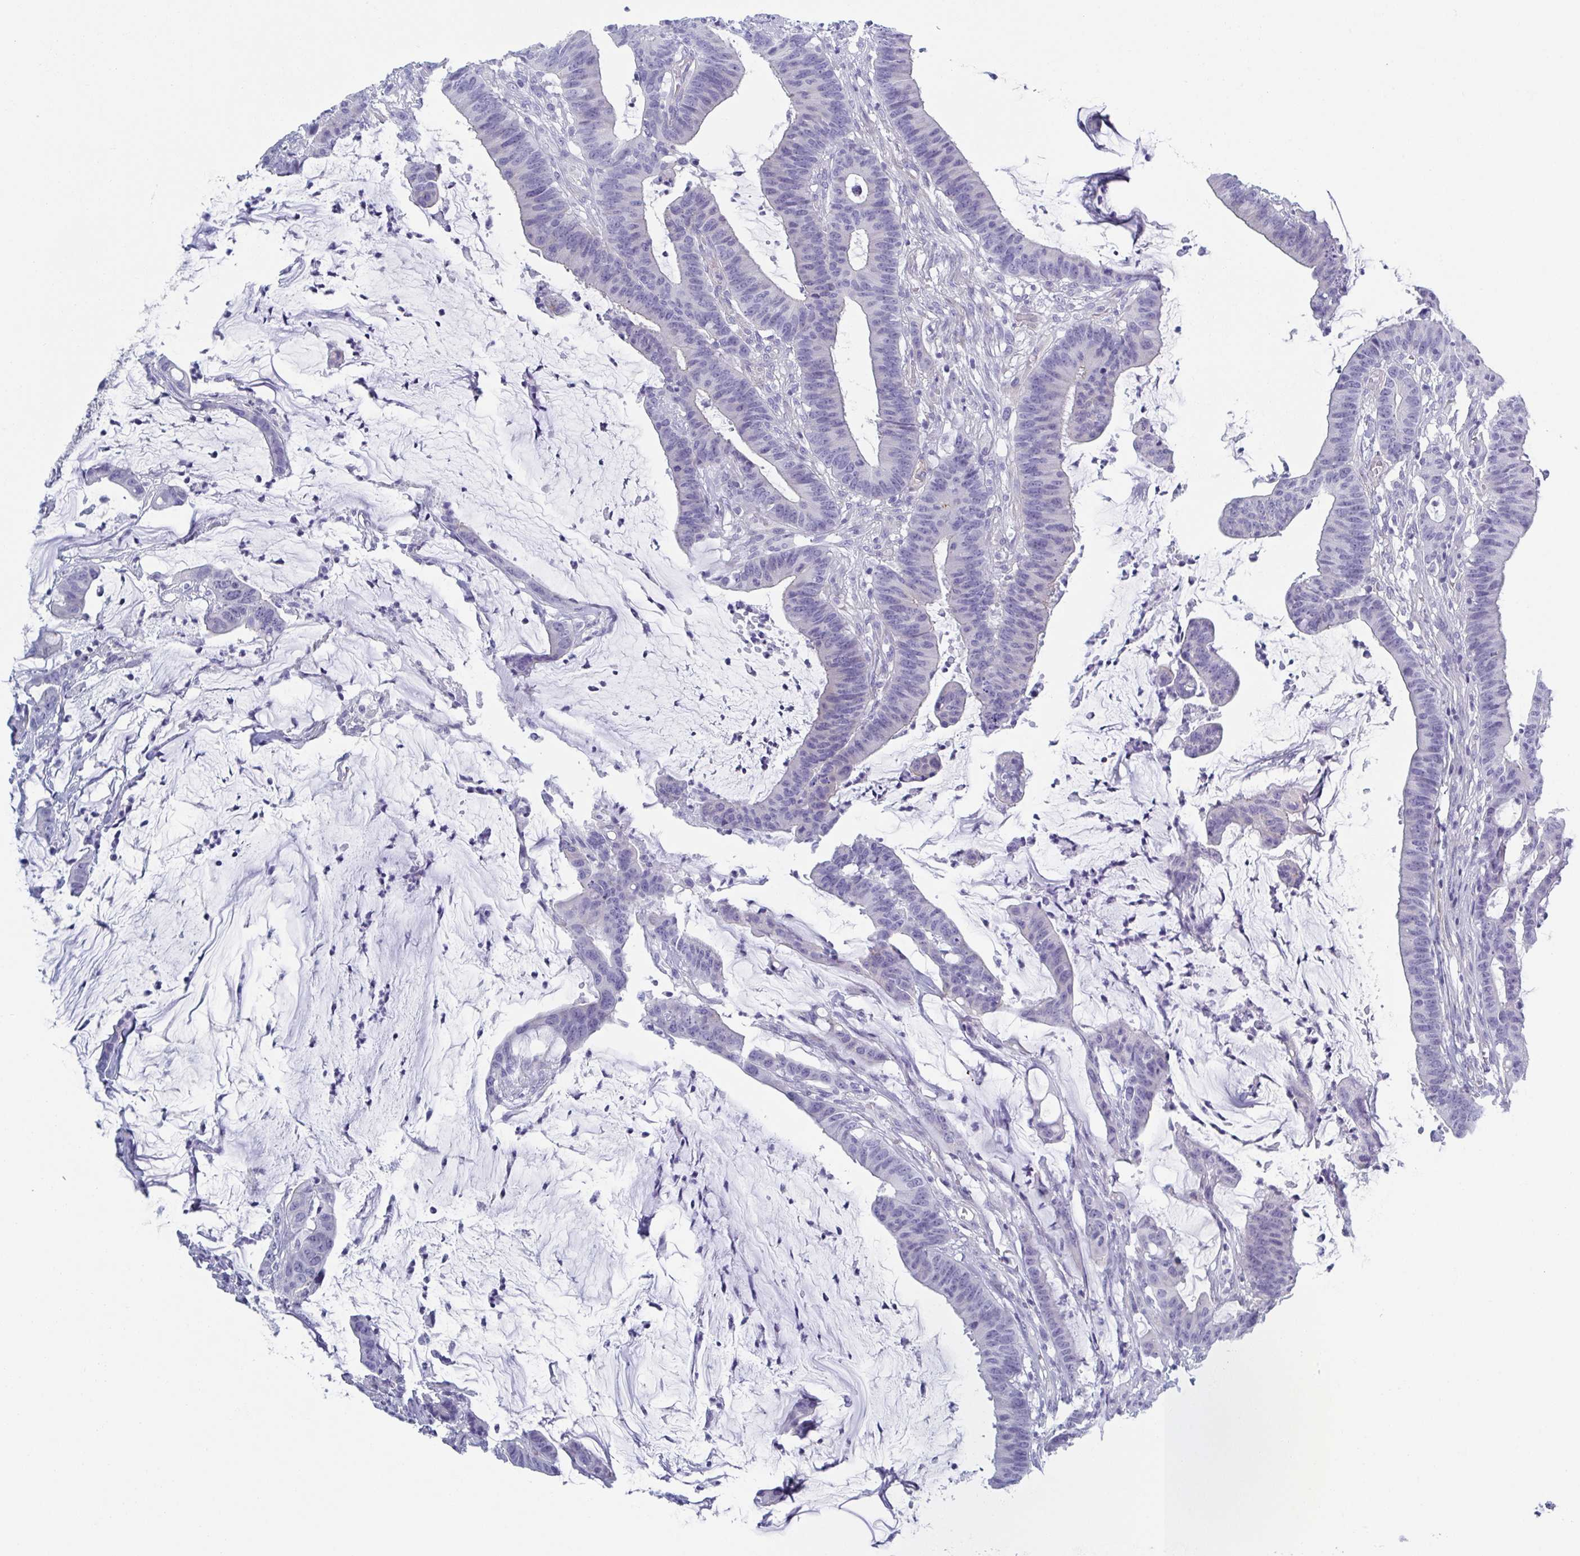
{"staining": {"intensity": "negative", "quantity": "none", "location": "none"}, "tissue": "colorectal cancer", "cell_type": "Tumor cells", "image_type": "cancer", "snomed": [{"axis": "morphology", "description": "Adenocarcinoma, NOS"}, {"axis": "topography", "description": "Colon"}], "caption": "High power microscopy image of an immunohistochemistry photomicrograph of colorectal cancer, revealing no significant positivity in tumor cells.", "gene": "DYNC1I1", "patient": {"sex": "female", "age": 78}}